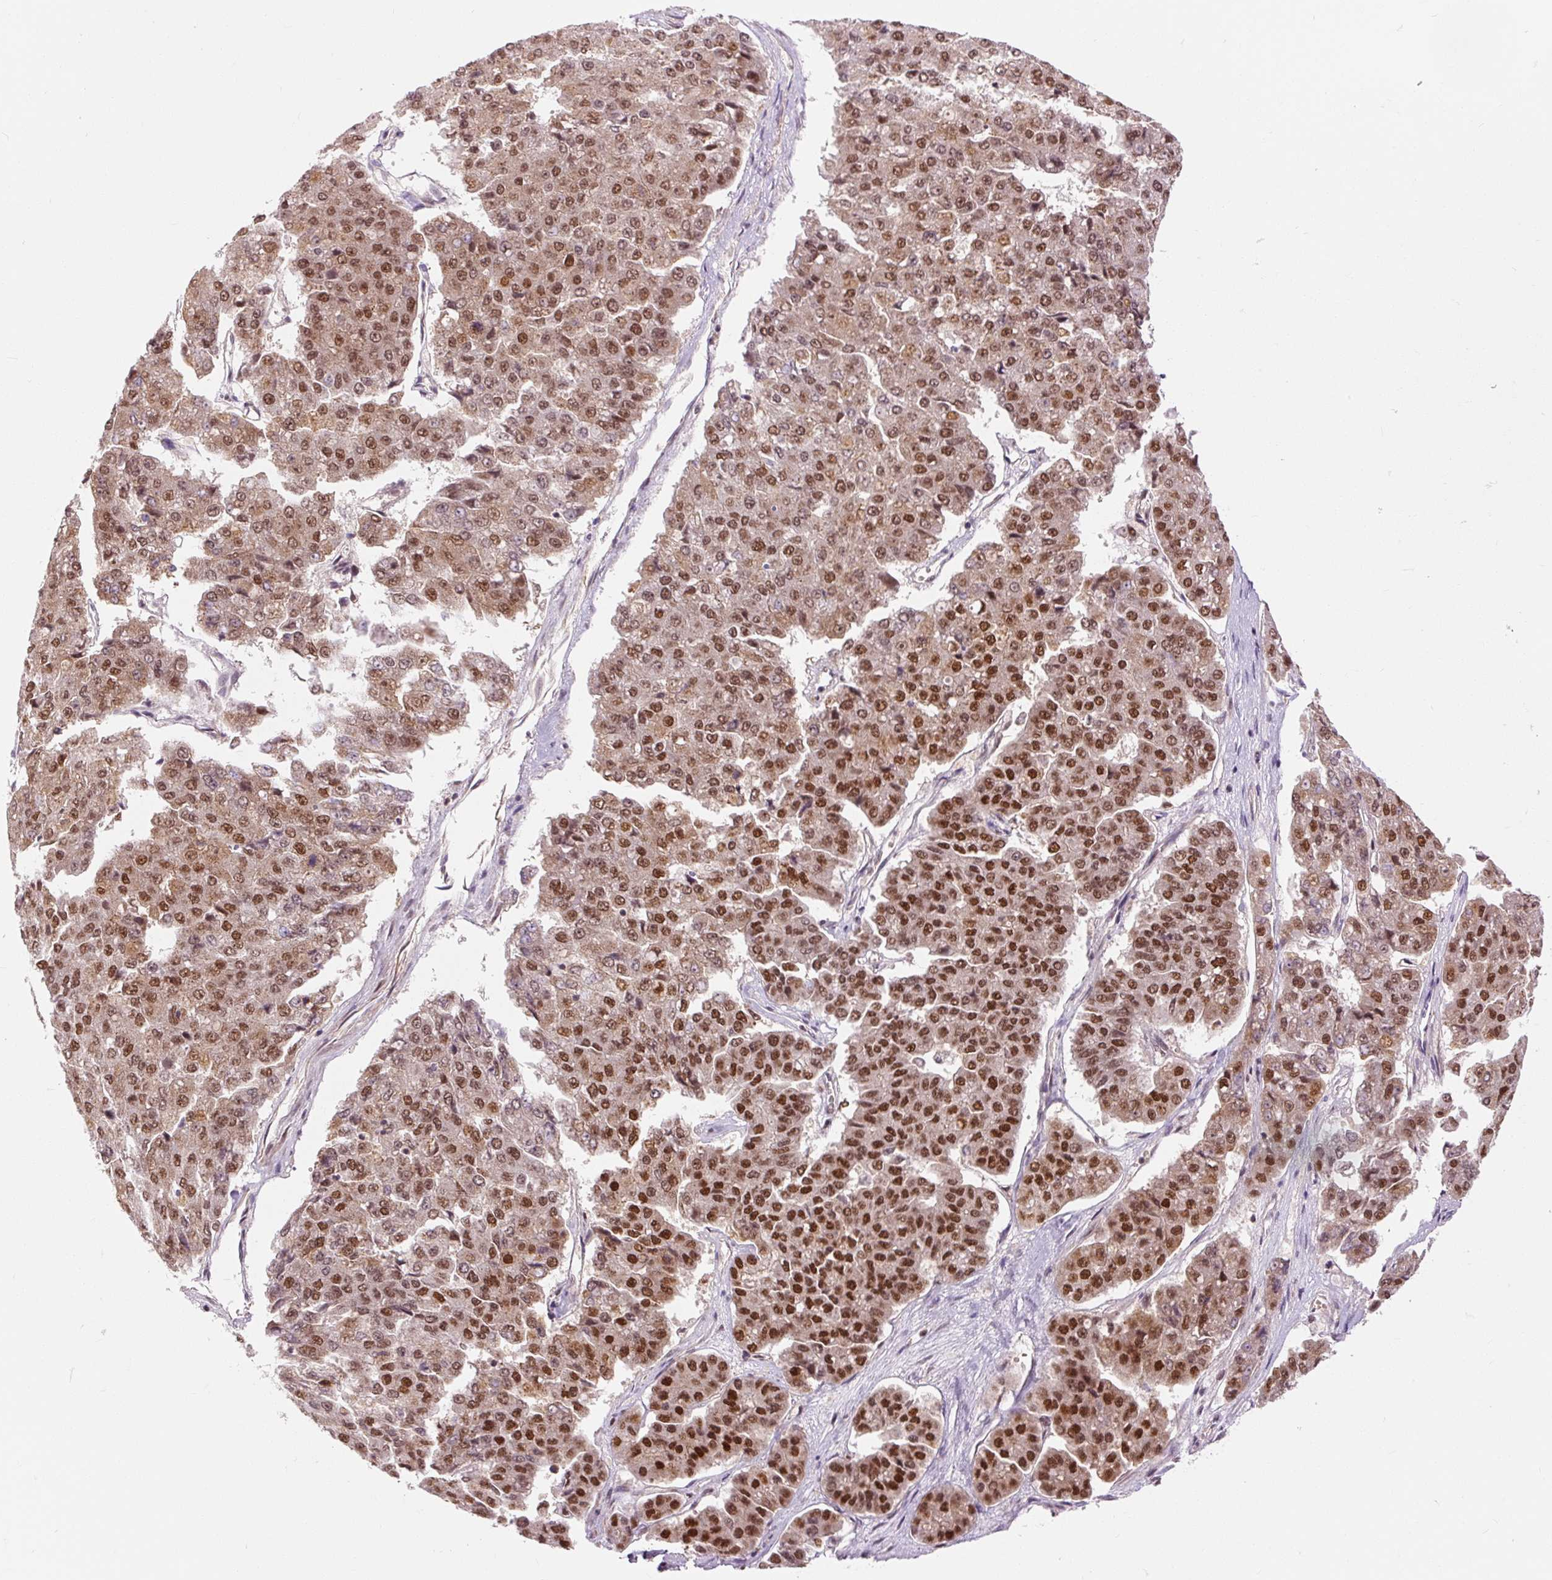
{"staining": {"intensity": "strong", "quantity": ">75%", "location": "nuclear"}, "tissue": "pancreatic cancer", "cell_type": "Tumor cells", "image_type": "cancer", "snomed": [{"axis": "morphology", "description": "Adenocarcinoma, NOS"}, {"axis": "topography", "description": "Pancreas"}], "caption": "Pancreatic cancer (adenocarcinoma) tissue exhibits strong nuclear expression in approximately >75% of tumor cells, visualized by immunohistochemistry.", "gene": "CSTF1", "patient": {"sex": "male", "age": 50}}